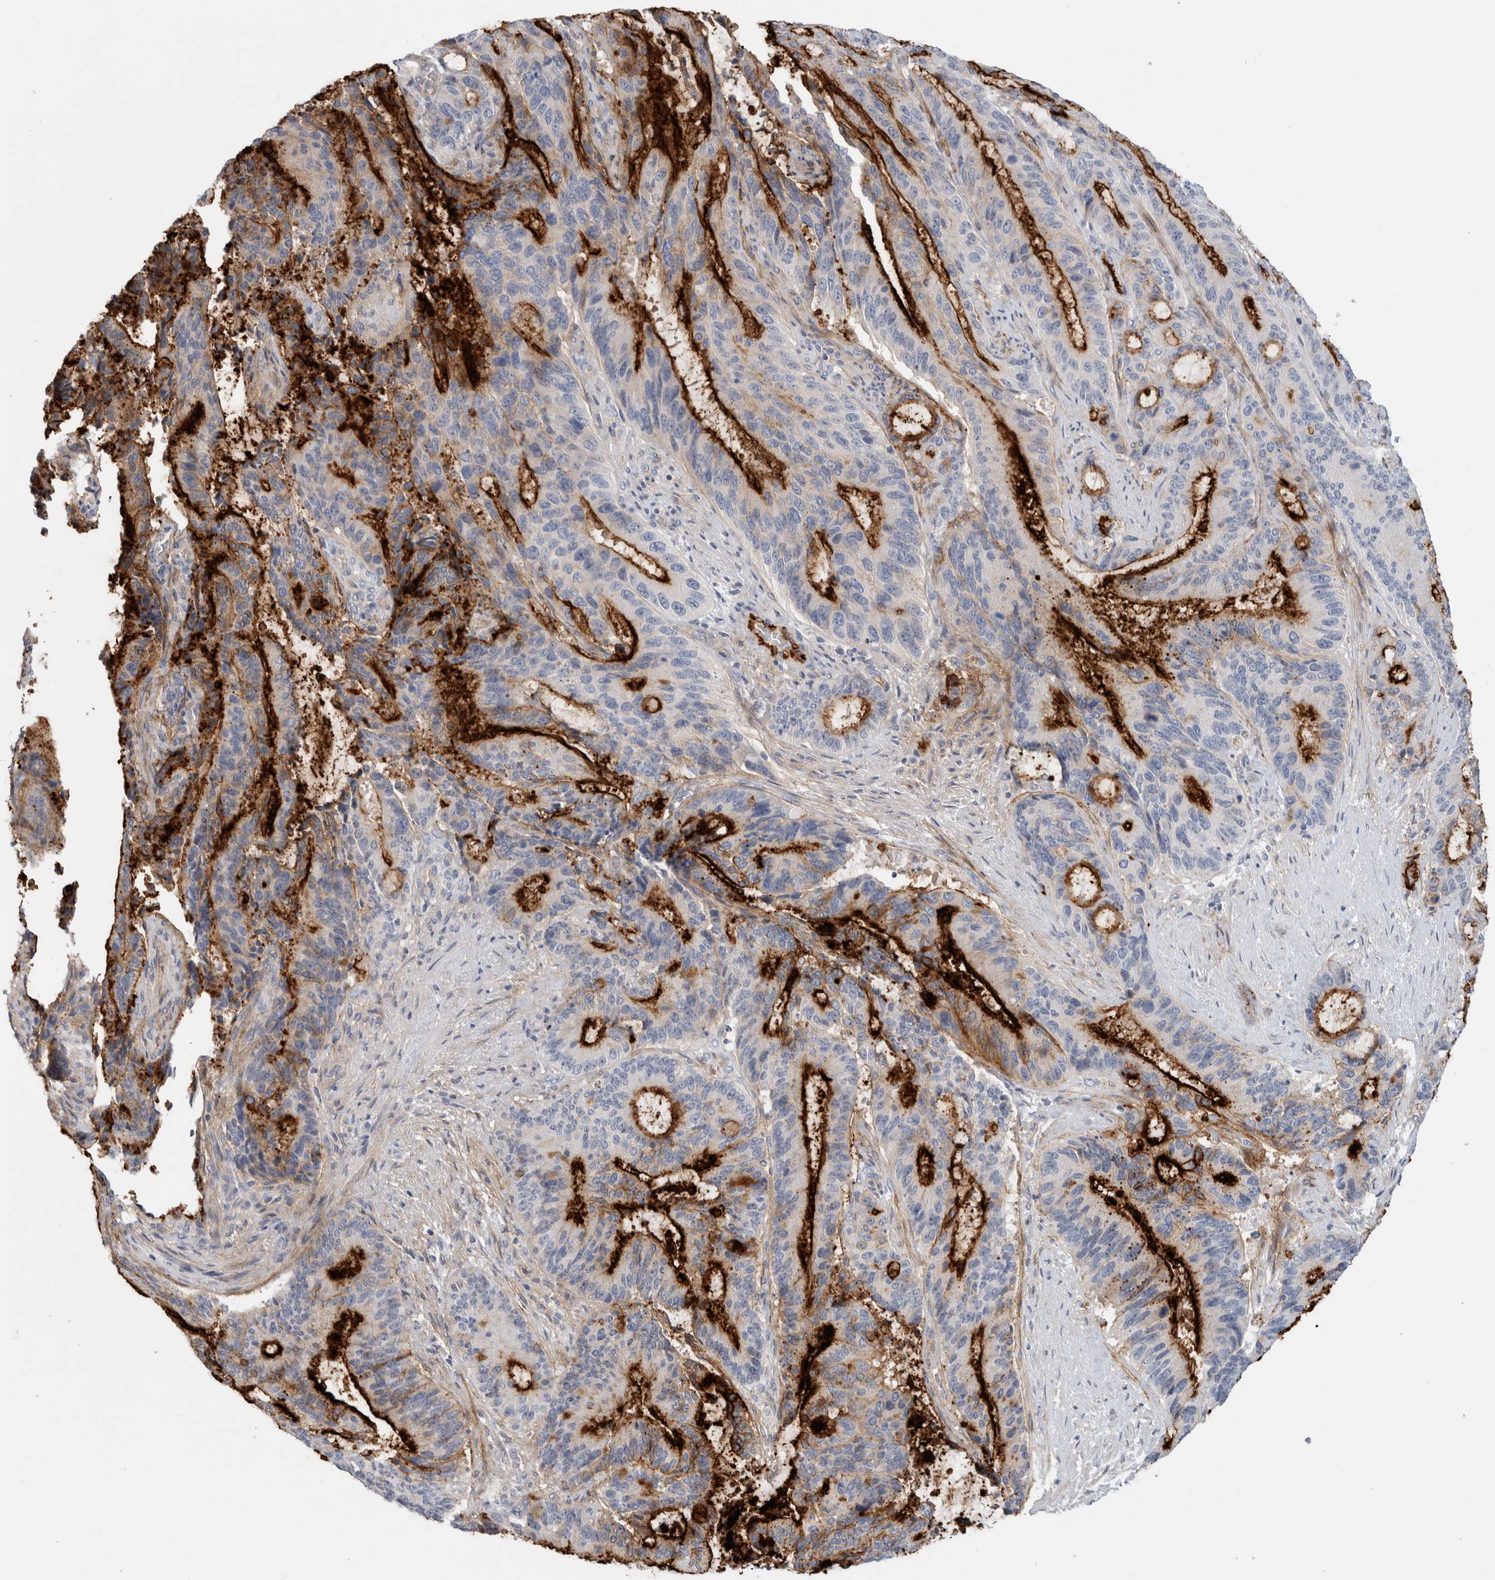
{"staining": {"intensity": "strong", "quantity": ">75%", "location": "cytoplasmic/membranous"}, "tissue": "liver cancer", "cell_type": "Tumor cells", "image_type": "cancer", "snomed": [{"axis": "morphology", "description": "Normal tissue, NOS"}, {"axis": "morphology", "description": "Cholangiocarcinoma"}, {"axis": "topography", "description": "Liver"}, {"axis": "topography", "description": "Peripheral nerve tissue"}], "caption": "Immunohistochemical staining of human liver cholangiocarcinoma shows strong cytoplasmic/membranous protein expression in approximately >75% of tumor cells.", "gene": "CD55", "patient": {"sex": "female", "age": 73}}